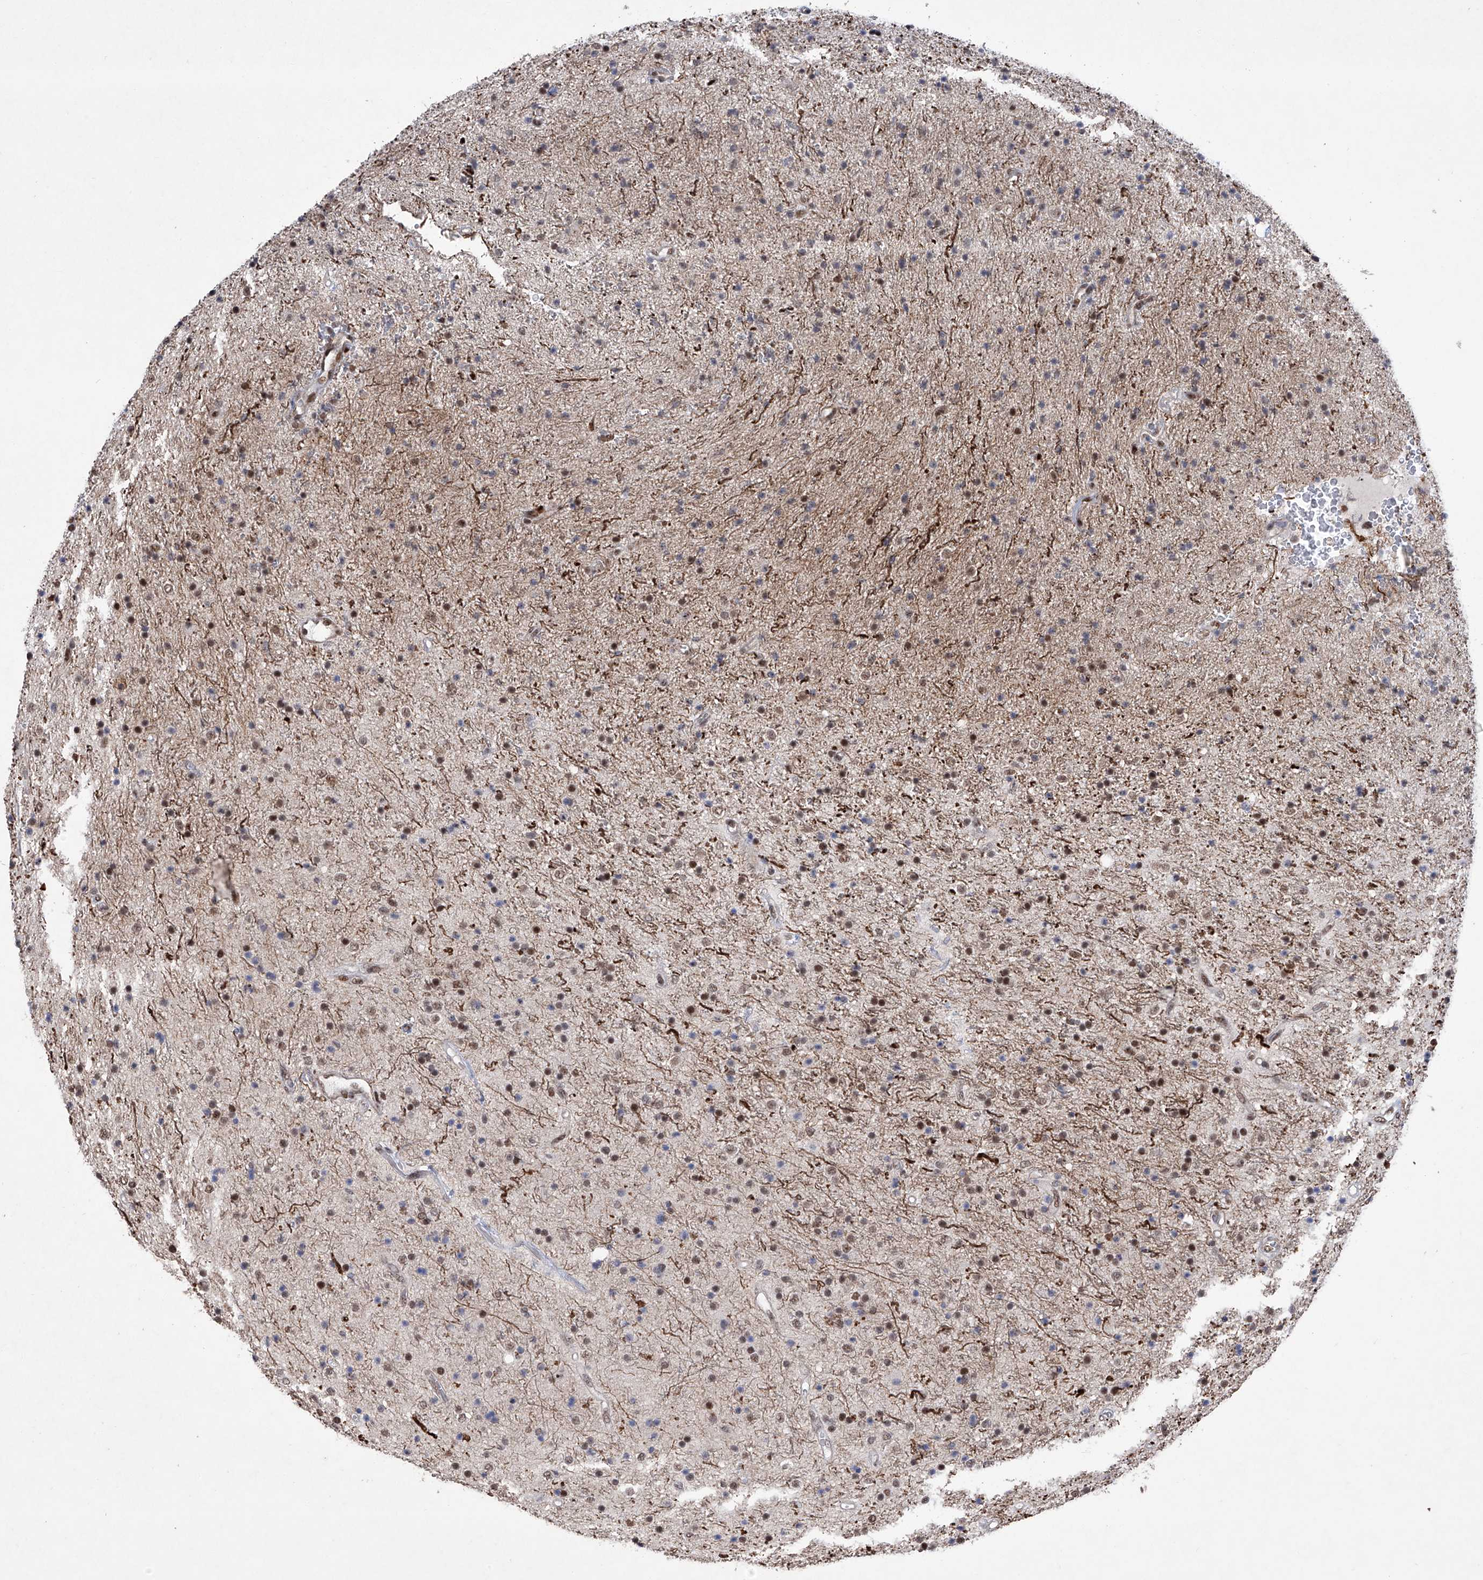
{"staining": {"intensity": "moderate", "quantity": "25%-75%", "location": "nuclear"}, "tissue": "glioma", "cell_type": "Tumor cells", "image_type": "cancer", "snomed": [{"axis": "morphology", "description": "Glioma, malignant, High grade"}, {"axis": "topography", "description": "Brain"}], "caption": "Immunohistochemical staining of human glioma reveals medium levels of moderate nuclear protein staining in about 25%-75% of tumor cells.", "gene": "NFATC4", "patient": {"sex": "male", "age": 34}}